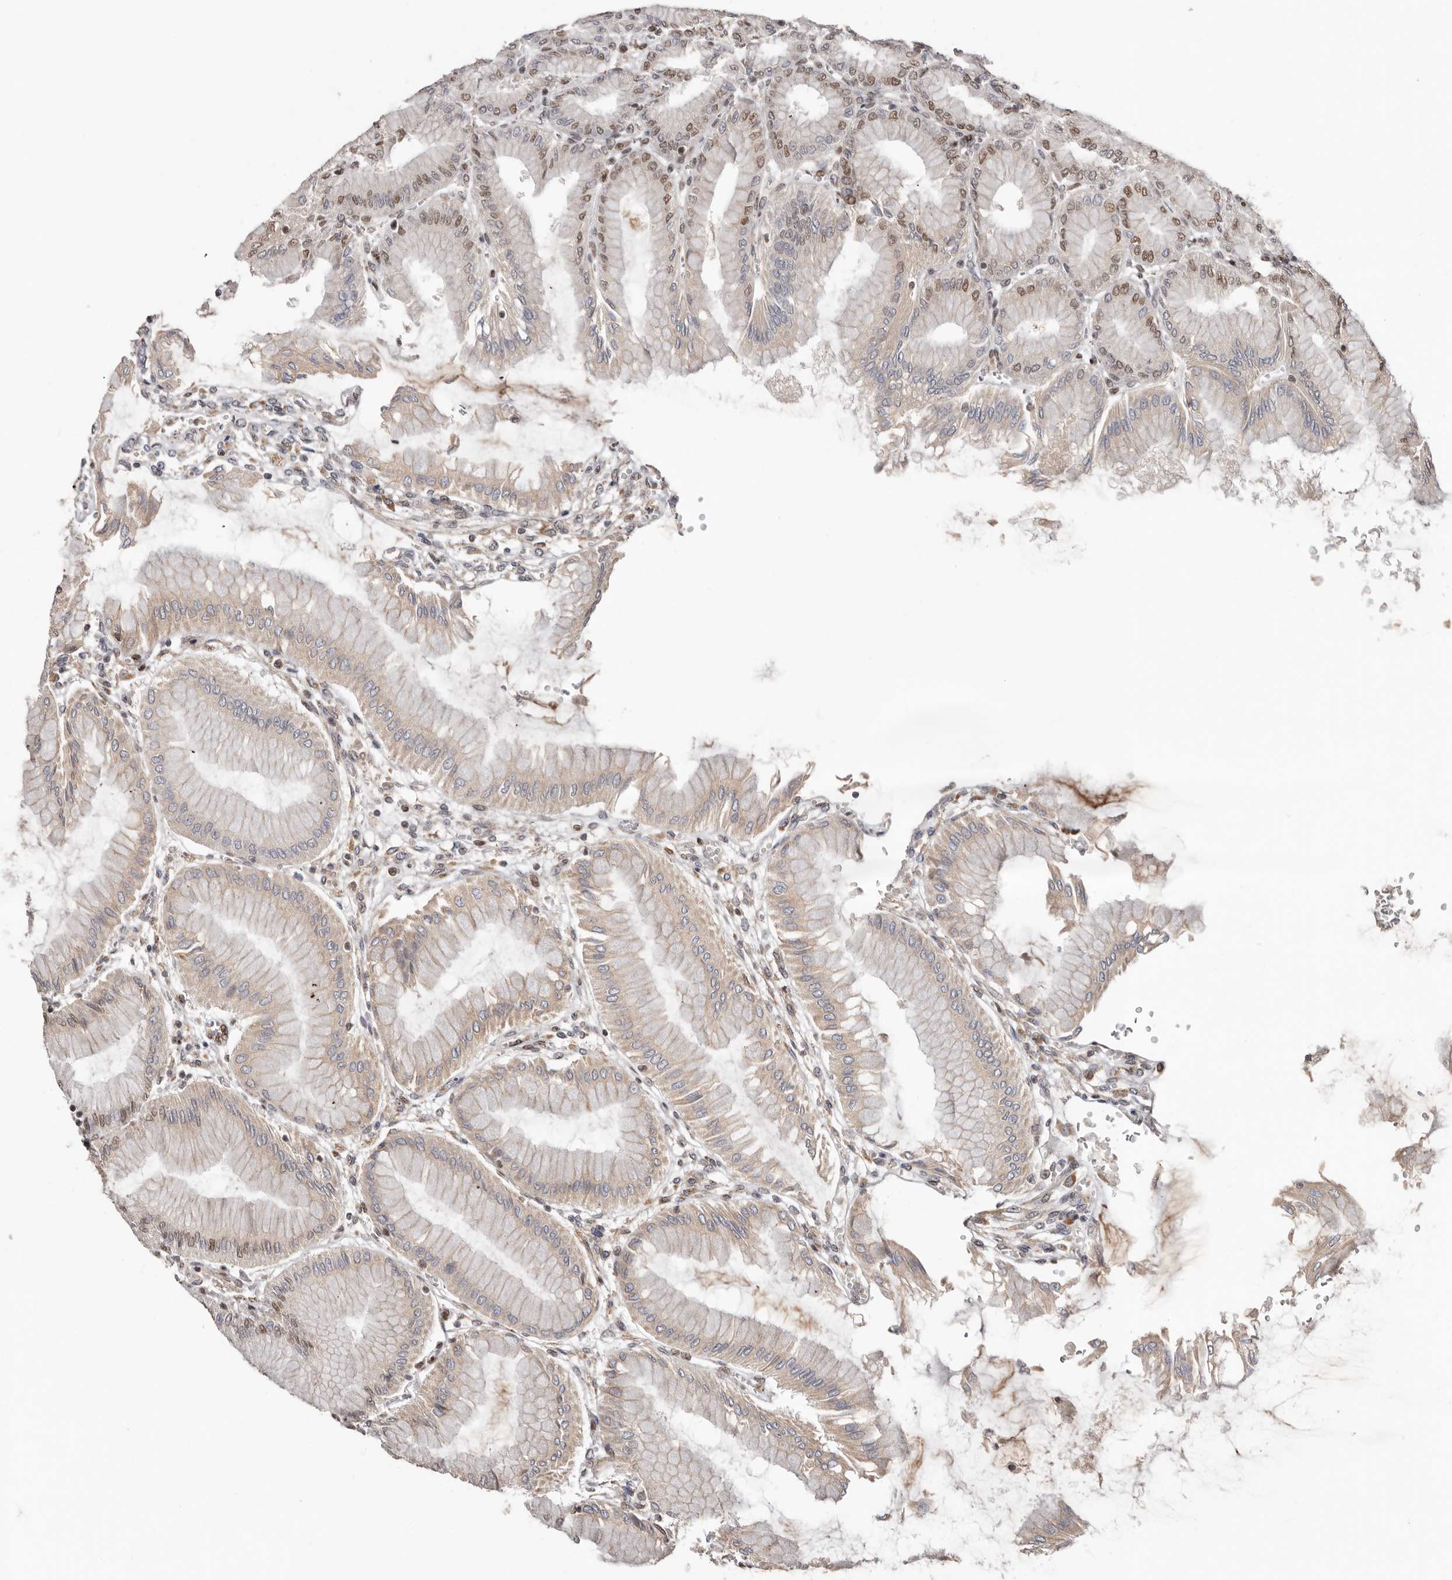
{"staining": {"intensity": "moderate", "quantity": "25%-75%", "location": "nuclear"}, "tissue": "stomach", "cell_type": "Glandular cells", "image_type": "normal", "snomed": [{"axis": "morphology", "description": "Normal tissue, NOS"}, {"axis": "topography", "description": "Stomach, upper"}], "caption": "Unremarkable stomach reveals moderate nuclear positivity in about 25%-75% of glandular cells, visualized by immunohistochemistry. Immunohistochemistry stains the protein in brown and the nuclei are stained blue.", "gene": "SMAD7", "patient": {"sex": "female", "age": 56}}